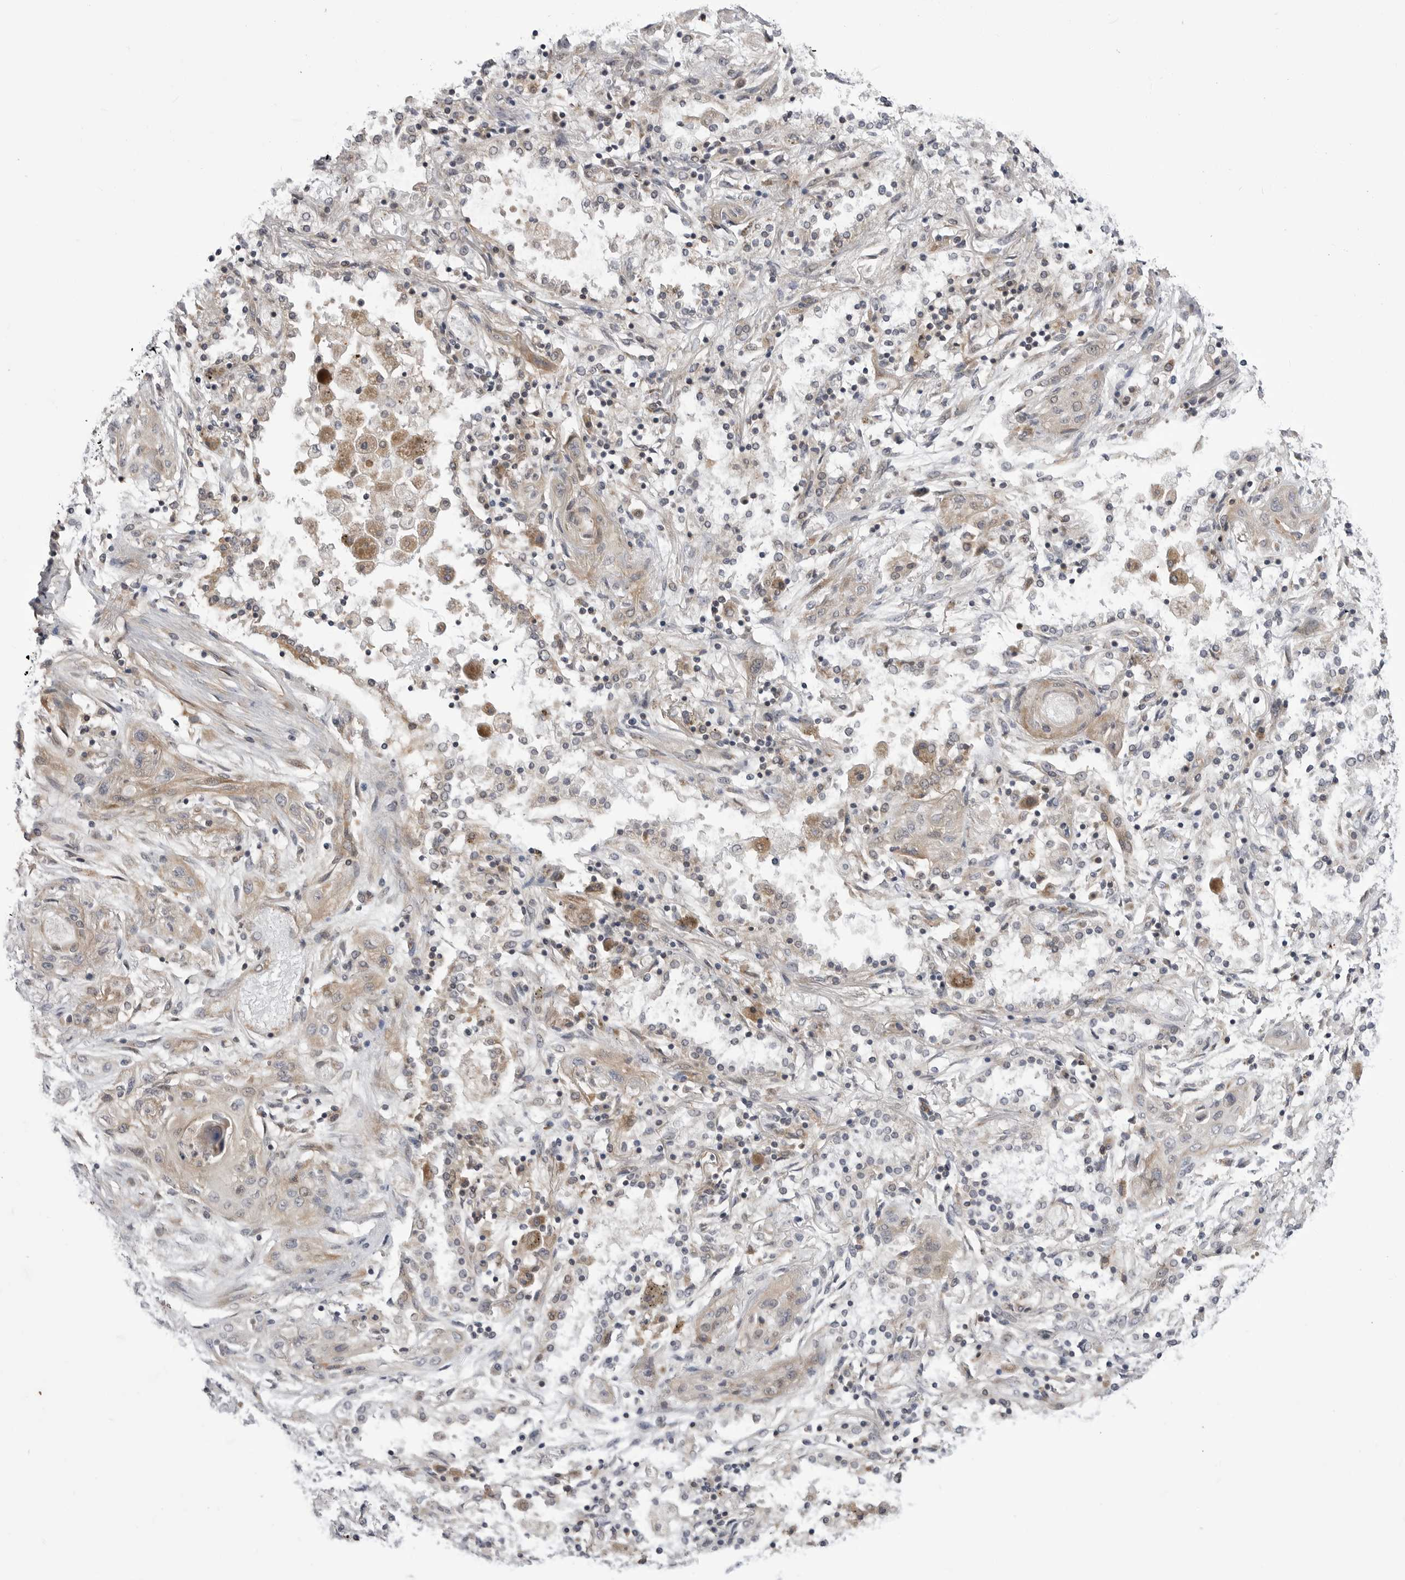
{"staining": {"intensity": "weak", "quantity": "<25%", "location": "cytoplasmic/membranous"}, "tissue": "lung cancer", "cell_type": "Tumor cells", "image_type": "cancer", "snomed": [{"axis": "morphology", "description": "Squamous cell carcinoma, NOS"}, {"axis": "topography", "description": "Lung"}], "caption": "Image shows no protein positivity in tumor cells of lung cancer (squamous cell carcinoma) tissue. (DAB immunohistochemistry (IHC) with hematoxylin counter stain).", "gene": "CCDC18", "patient": {"sex": "female", "age": 47}}